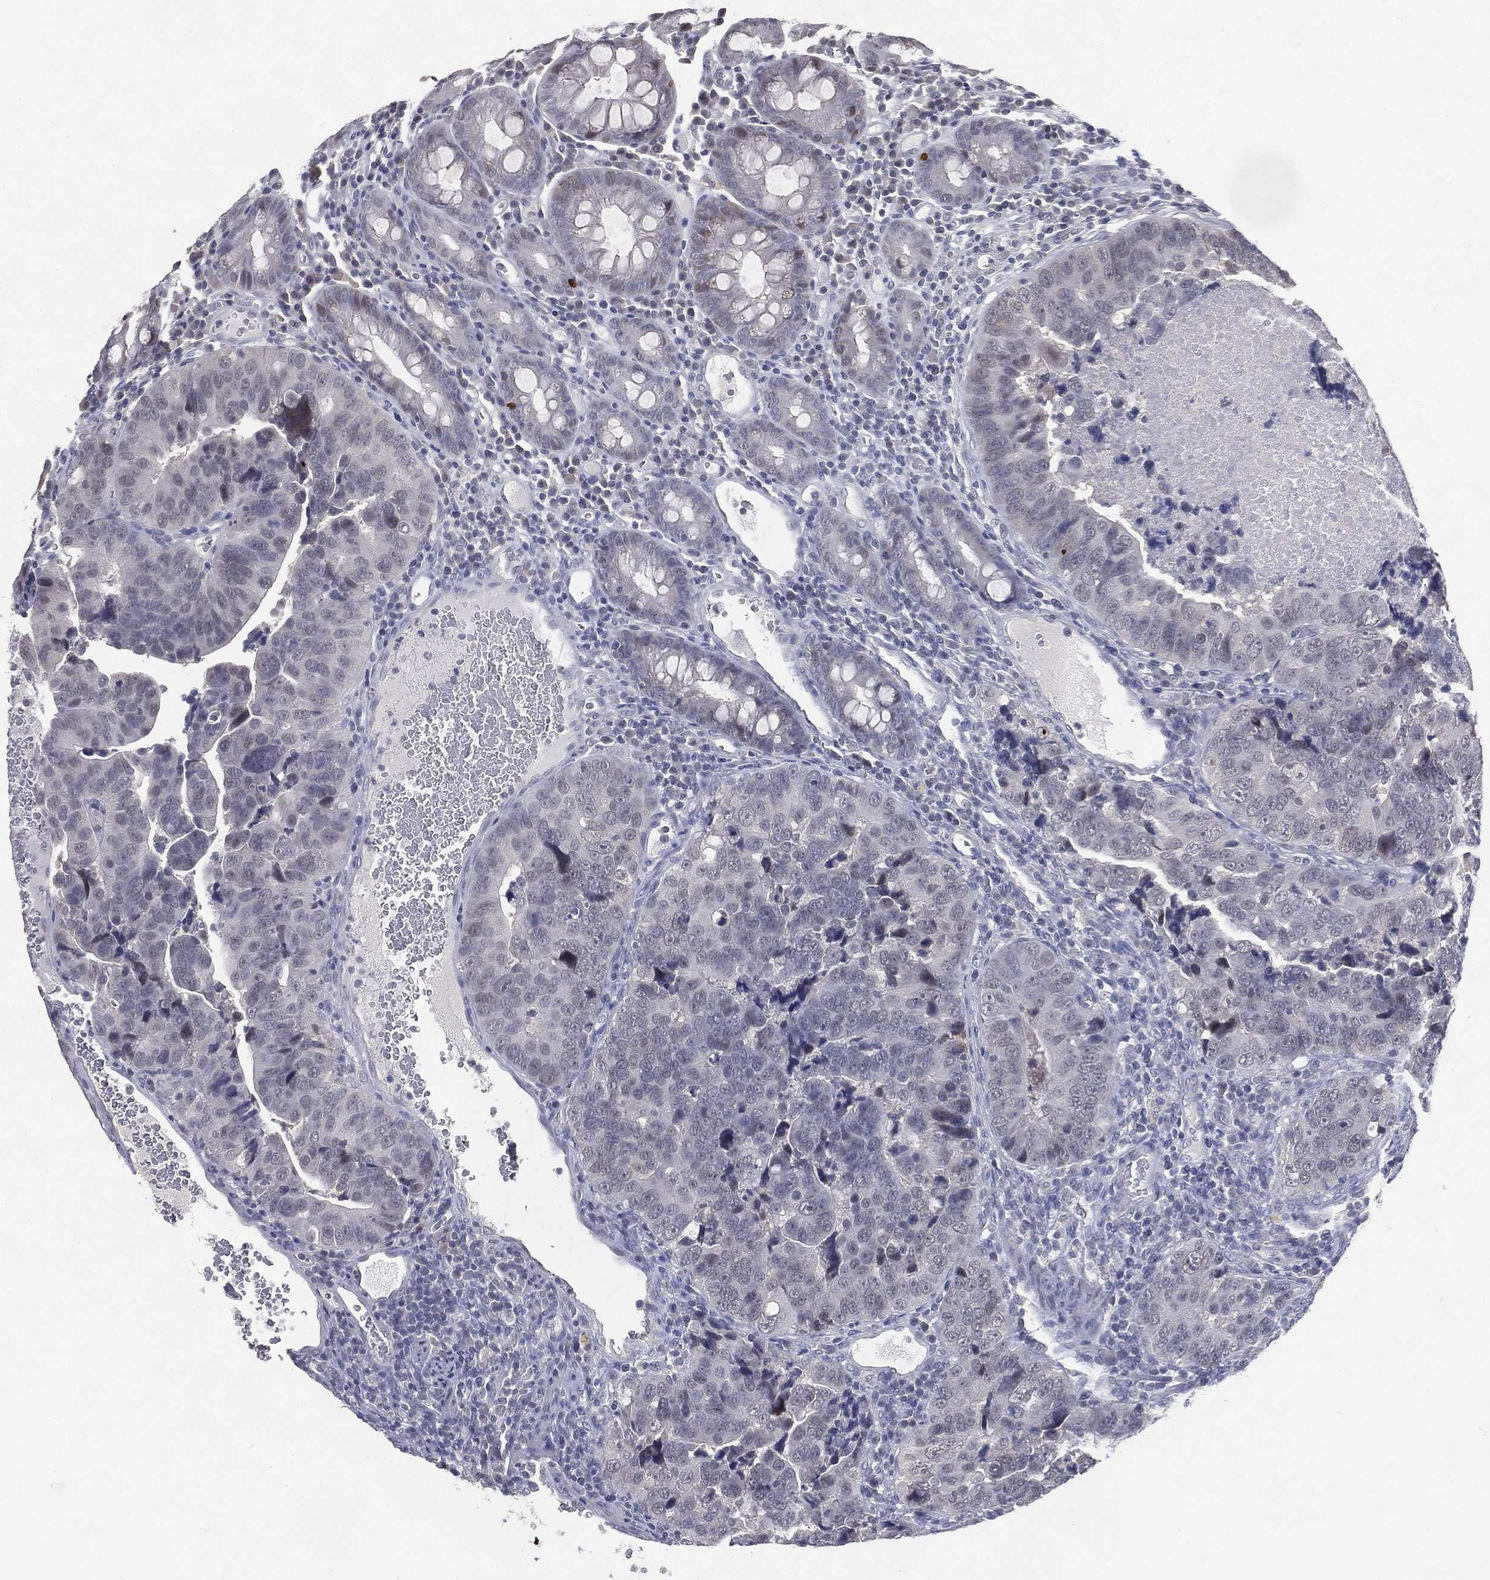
{"staining": {"intensity": "negative", "quantity": "none", "location": "none"}, "tissue": "colorectal cancer", "cell_type": "Tumor cells", "image_type": "cancer", "snomed": [{"axis": "morphology", "description": "Adenocarcinoma, NOS"}, {"axis": "topography", "description": "Colon"}], "caption": "Human colorectal cancer (adenocarcinoma) stained for a protein using immunohistochemistry (IHC) demonstrates no positivity in tumor cells.", "gene": "SLC2A2", "patient": {"sex": "female", "age": 72}}